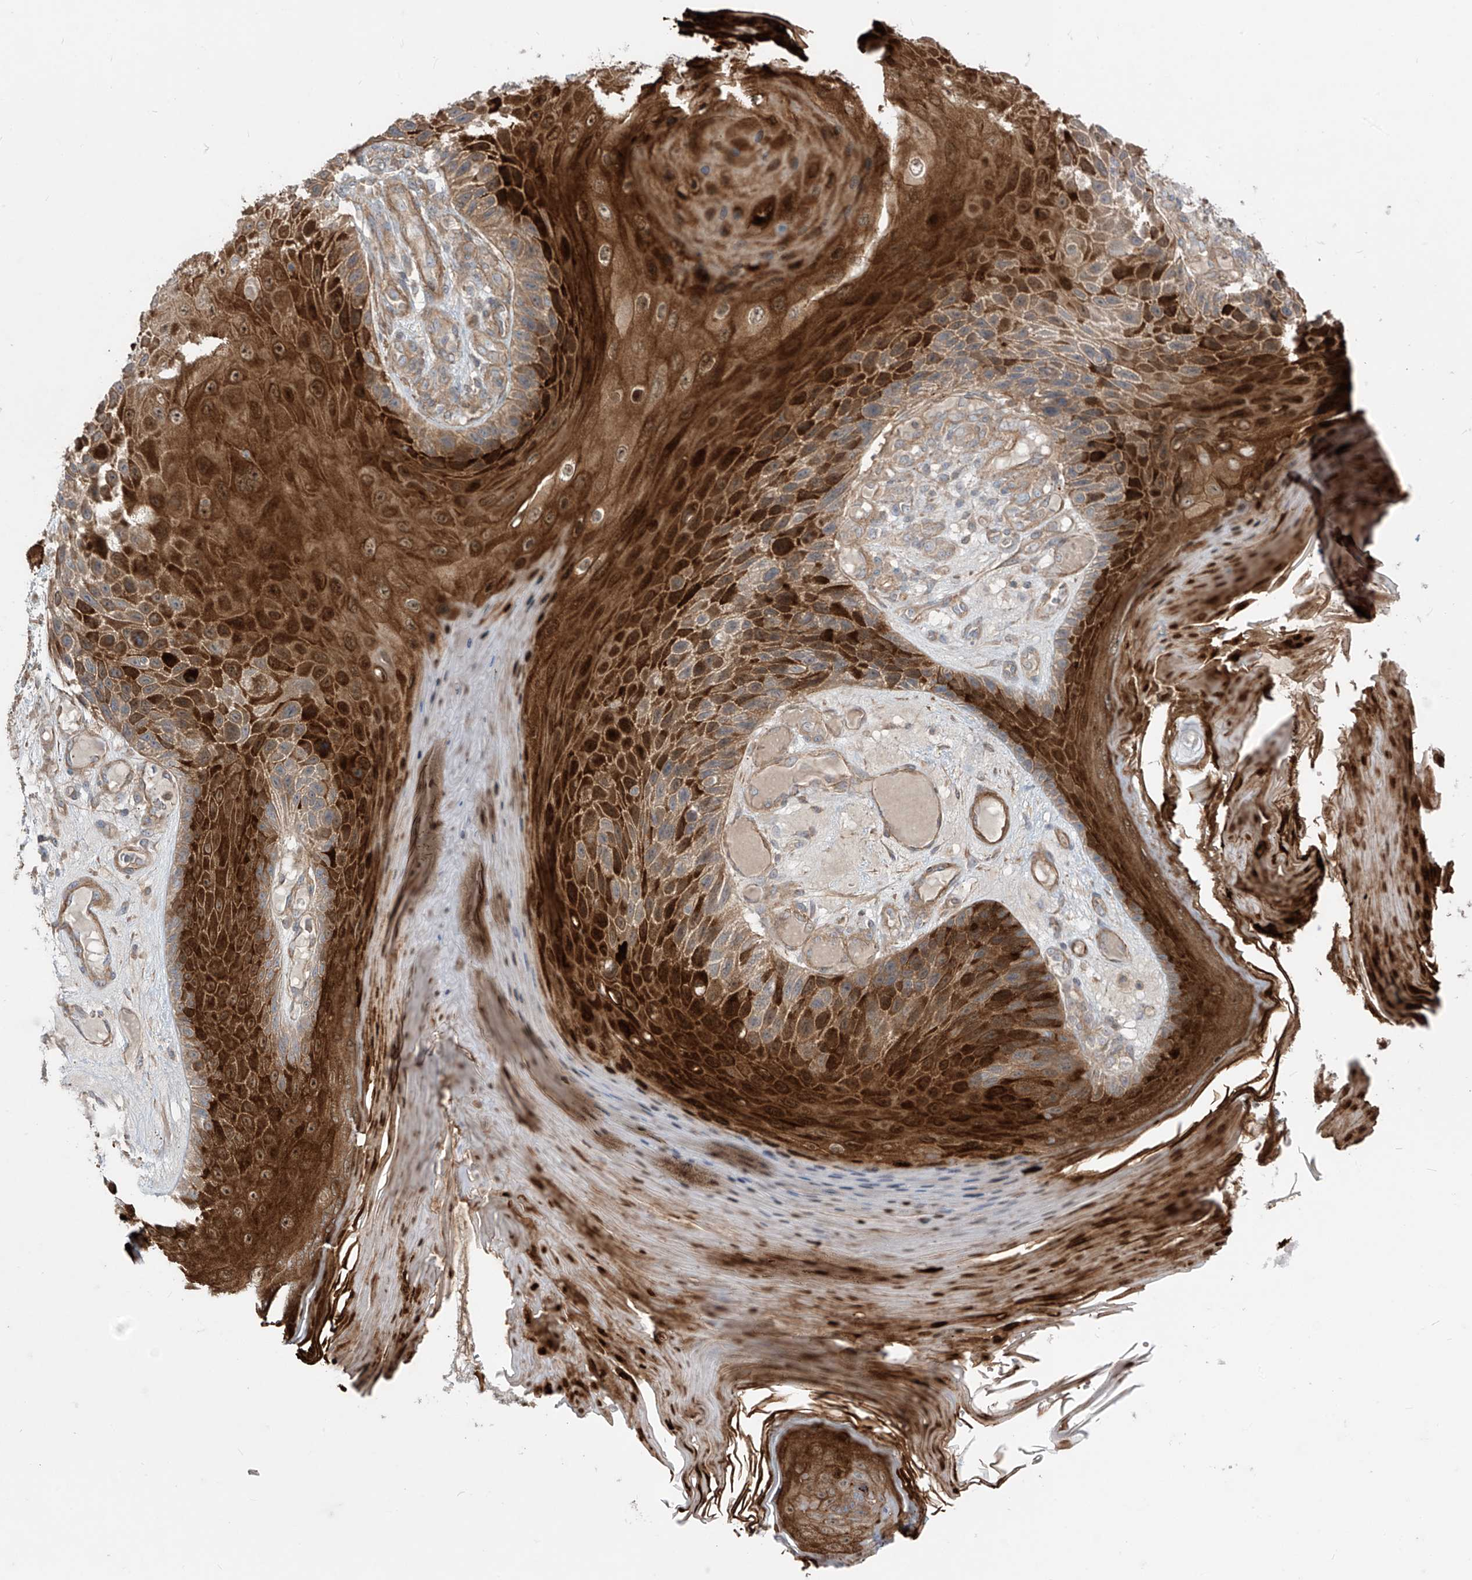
{"staining": {"intensity": "strong", "quantity": ">75%", "location": "cytoplasmic/membranous,nuclear"}, "tissue": "skin cancer", "cell_type": "Tumor cells", "image_type": "cancer", "snomed": [{"axis": "morphology", "description": "Squamous cell carcinoma, NOS"}, {"axis": "topography", "description": "Skin"}], "caption": "Protein expression analysis of squamous cell carcinoma (skin) demonstrates strong cytoplasmic/membranous and nuclear expression in about >75% of tumor cells. Immunohistochemistry stains the protein of interest in brown and the nuclei are stained blue.", "gene": "TRMU", "patient": {"sex": "female", "age": 88}}